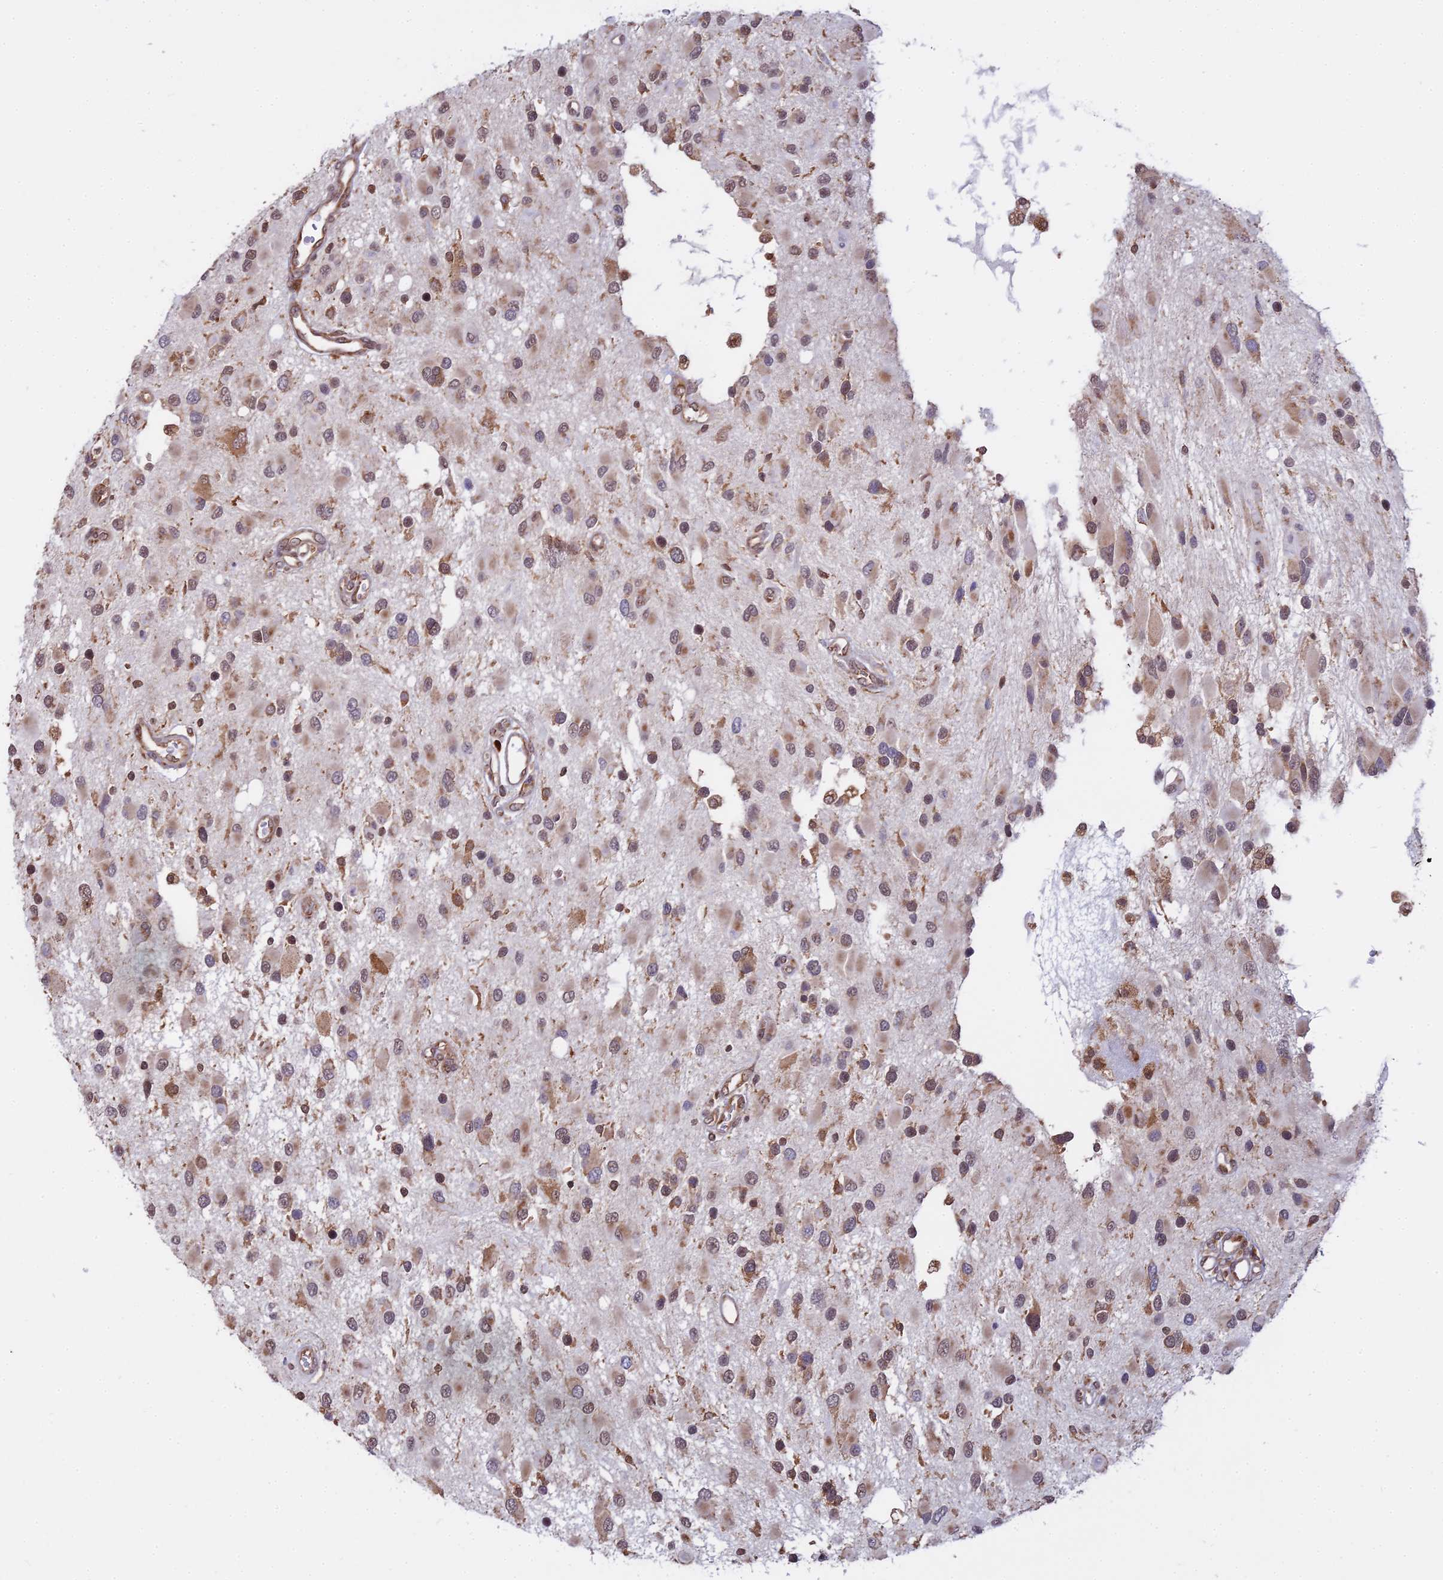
{"staining": {"intensity": "moderate", "quantity": "25%-75%", "location": "cytoplasmic/membranous"}, "tissue": "glioma", "cell_type": "Tumor cells", "image_type": "cancer", "snomed": [{"axis": "morphology", "description": "Glioma, malignant, High grade"}, {"axis": "topography", "description": "Brain"}], "caption": "Immunohistochemistry (IHC) image of neoplastic tissue: human glioma stained using immunohistochemistry (IHC) shows medium levels of moderate protein expression localized specifically in the cytoplasmic/membranous of tumor cells, appearing as a cytoplasmic/membranous brown color.", "gene": "RPL26", "patient": {"sex": "male", "age": 53}}